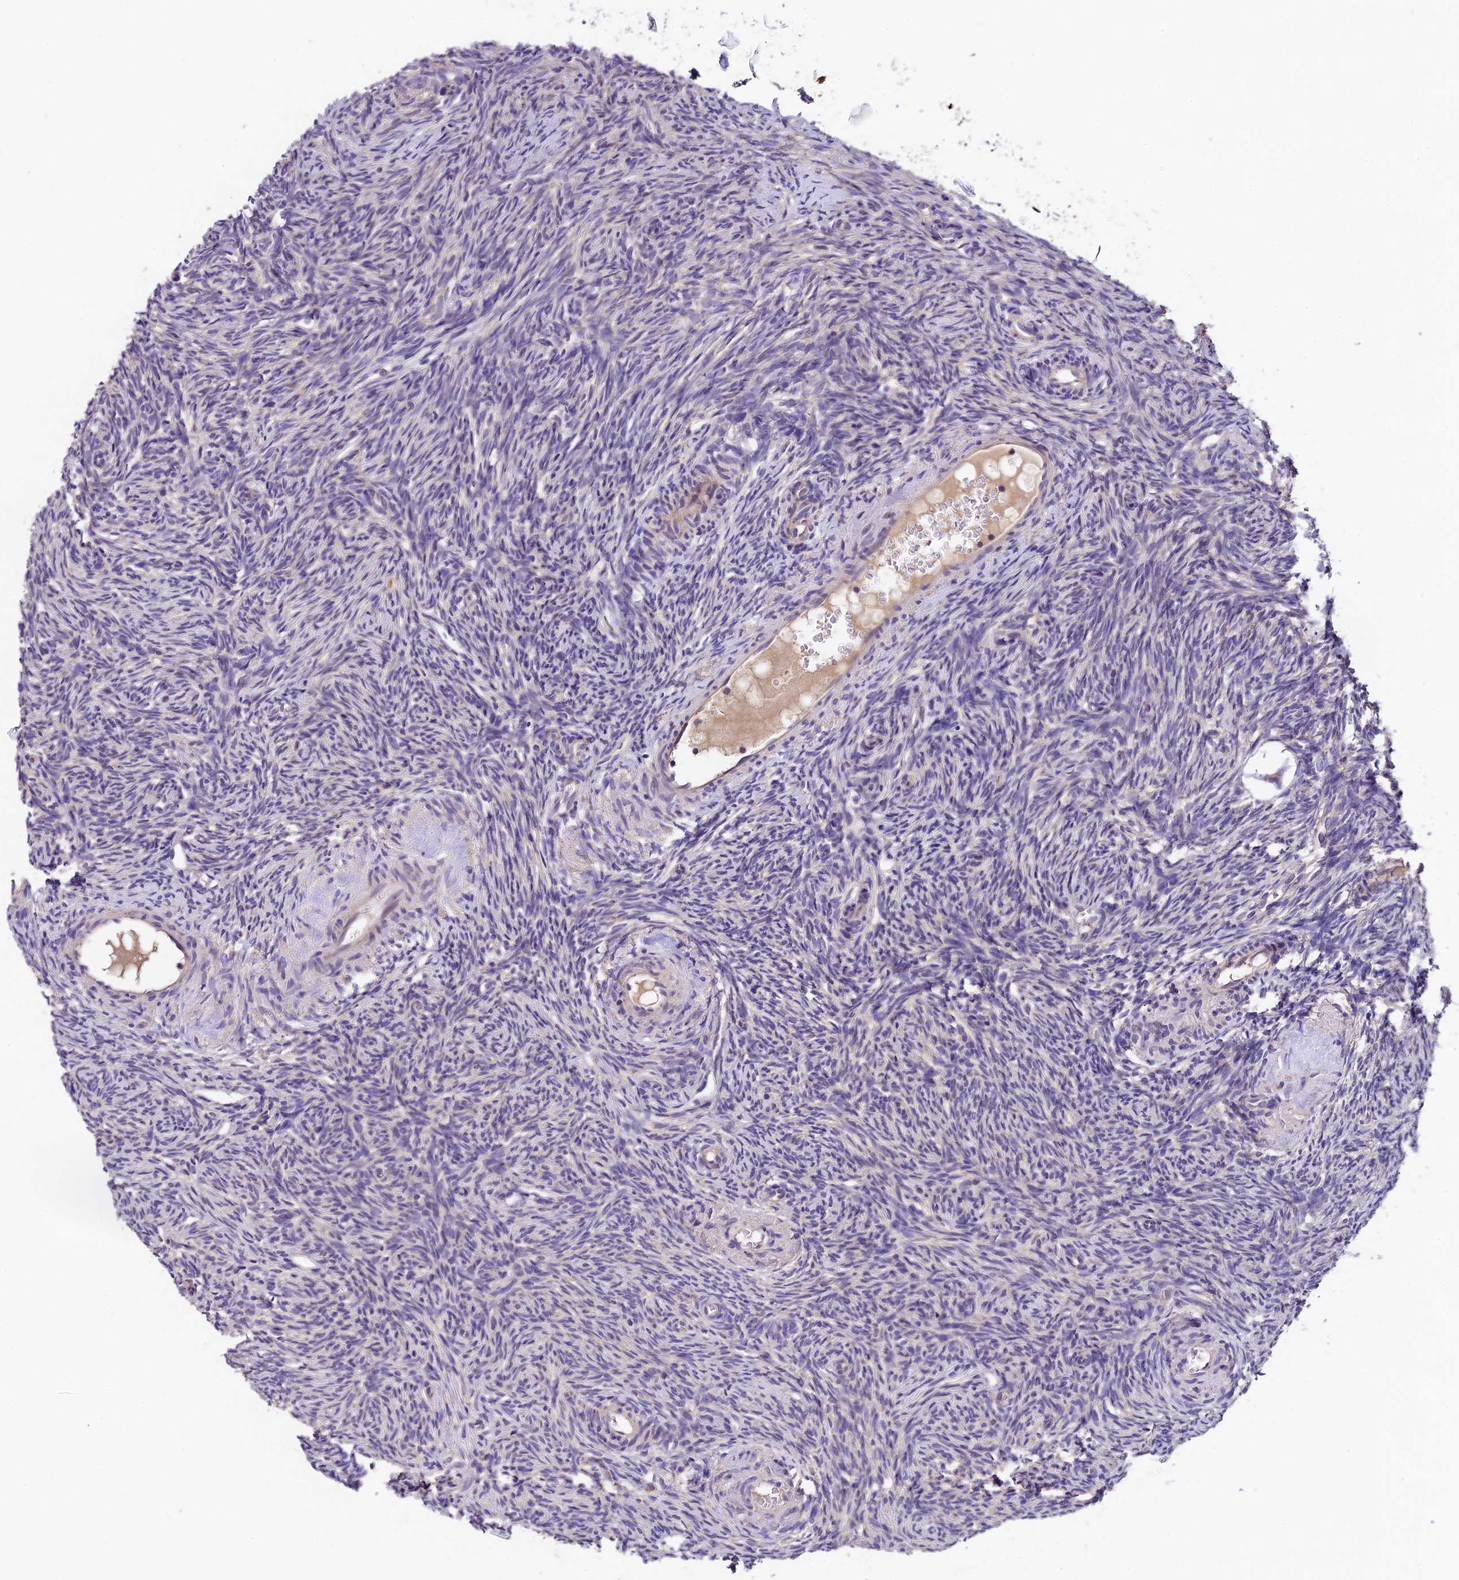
{"staining": {"intensity": "negative", "quantity": "none", "location": "none"}, "tissue": "ovary", "cell_type": "Ovarian stroma cells", "image_type": "normal", "snomed": [{"axis": "morphology", "description": "Normal tissue, NOS"}, {"axis": "topography", "description": "Ovary"}], "caption": "A histopathology image of ovary stained for a protein reveals no brown staining in ovarian stroma cells. (Stains: DAB immunohistochemistry (IHC) with hematoxylin counter stain, Microscopy: brightfield microscopy at high magnification).", "gene": "SBNO2", "patient": {"sex": "female", "age": 51}}